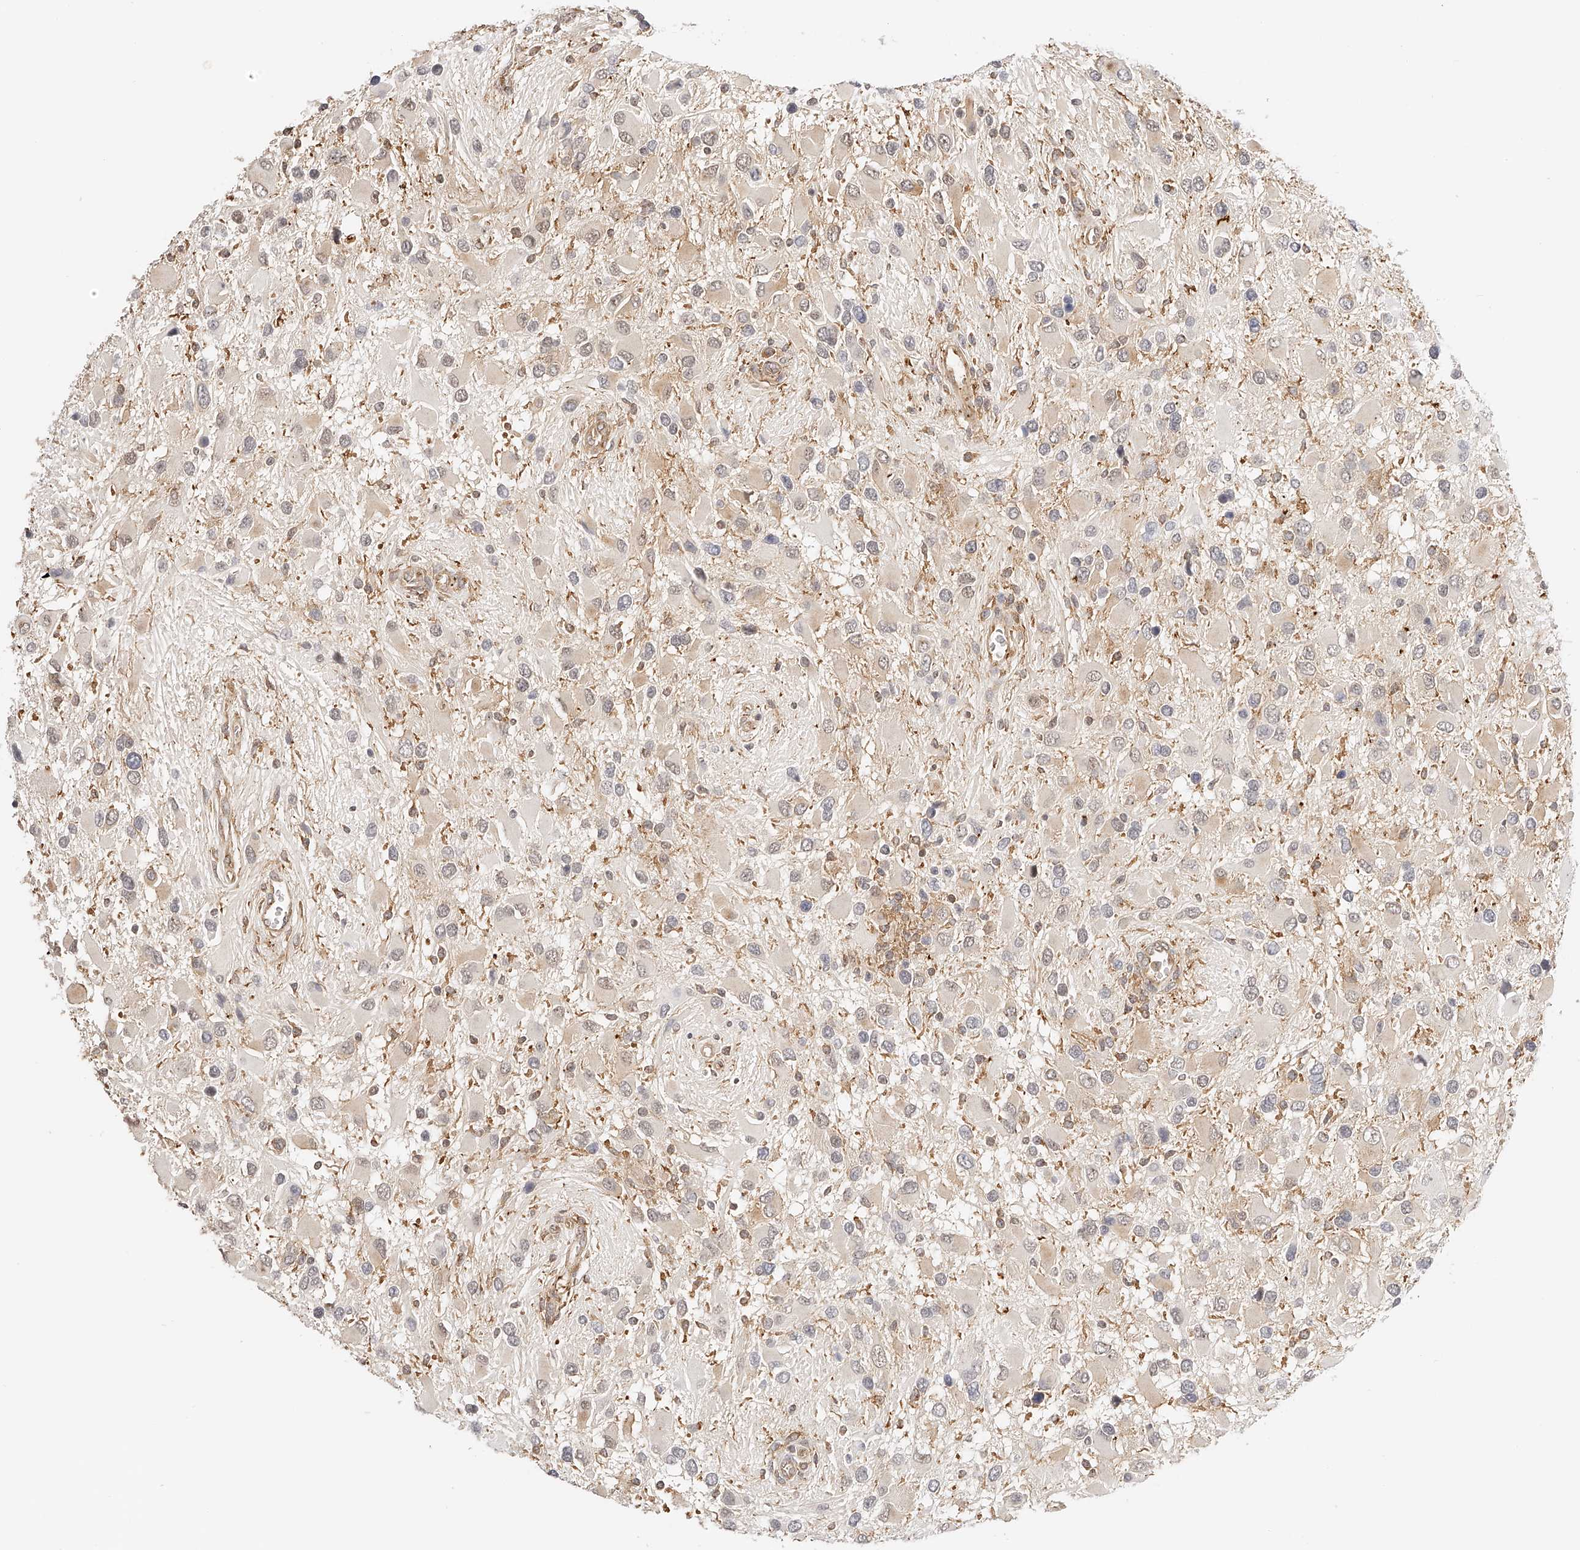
{"staining": {"intensity": "negative", "quantity": "none", "location": "none"}, "tissue": "glioma", "cell_type": "Tumor cells", "image_type": "cancer", "snomed": [{"axis": "morphology", "description": "Glioma, malignant, High grade"}, {"axis": "topography", "description": "Brain"}], "caption": "This micrograph is of glioma stained with immunohistochemistry to label a protein in brown with the nuclei are counter-stained blue. There is no expression in tumor cells.", "gene": "SYNC", "patient": {"sex": "male", "age": 53}}